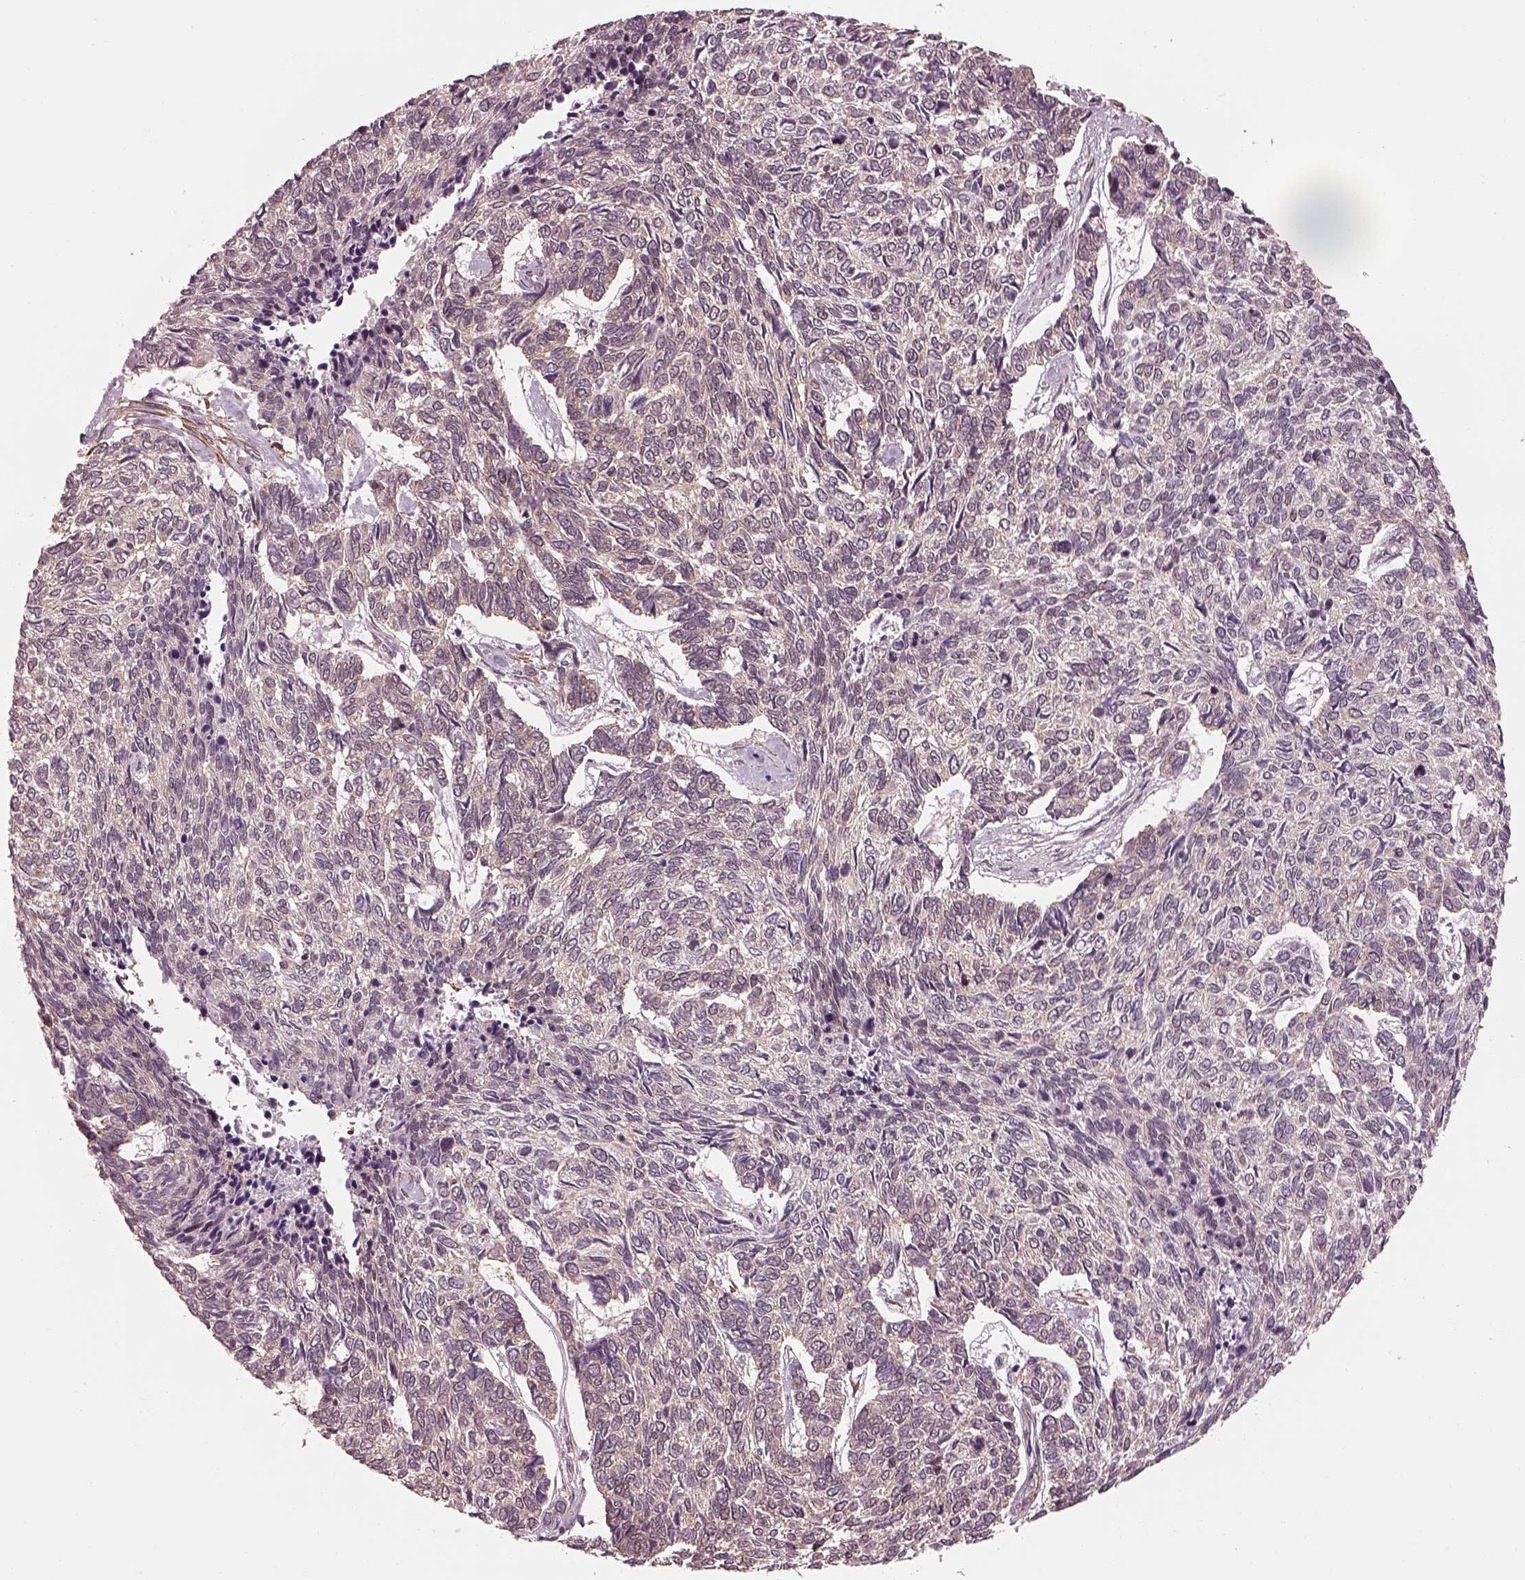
{"staining": {"intensity": "weak", "quantity": "<25%", "location": "cytoplasmic/membranous"}, "tissue": "skin cancer", "cell_type": "Tumor cells", "image_type": "cancer", "snomed": [{"axis": "morphology", "description": "Basal cell carcinoma"}, {"axis": "topography", "description": "Skin"}], "caption": "Histopathology image shows no protein expression in tumor cells of skin basal cell carcinoma tissue.", "gene": "LSM14A", "patient": {"sex": "female", "age": 65}}